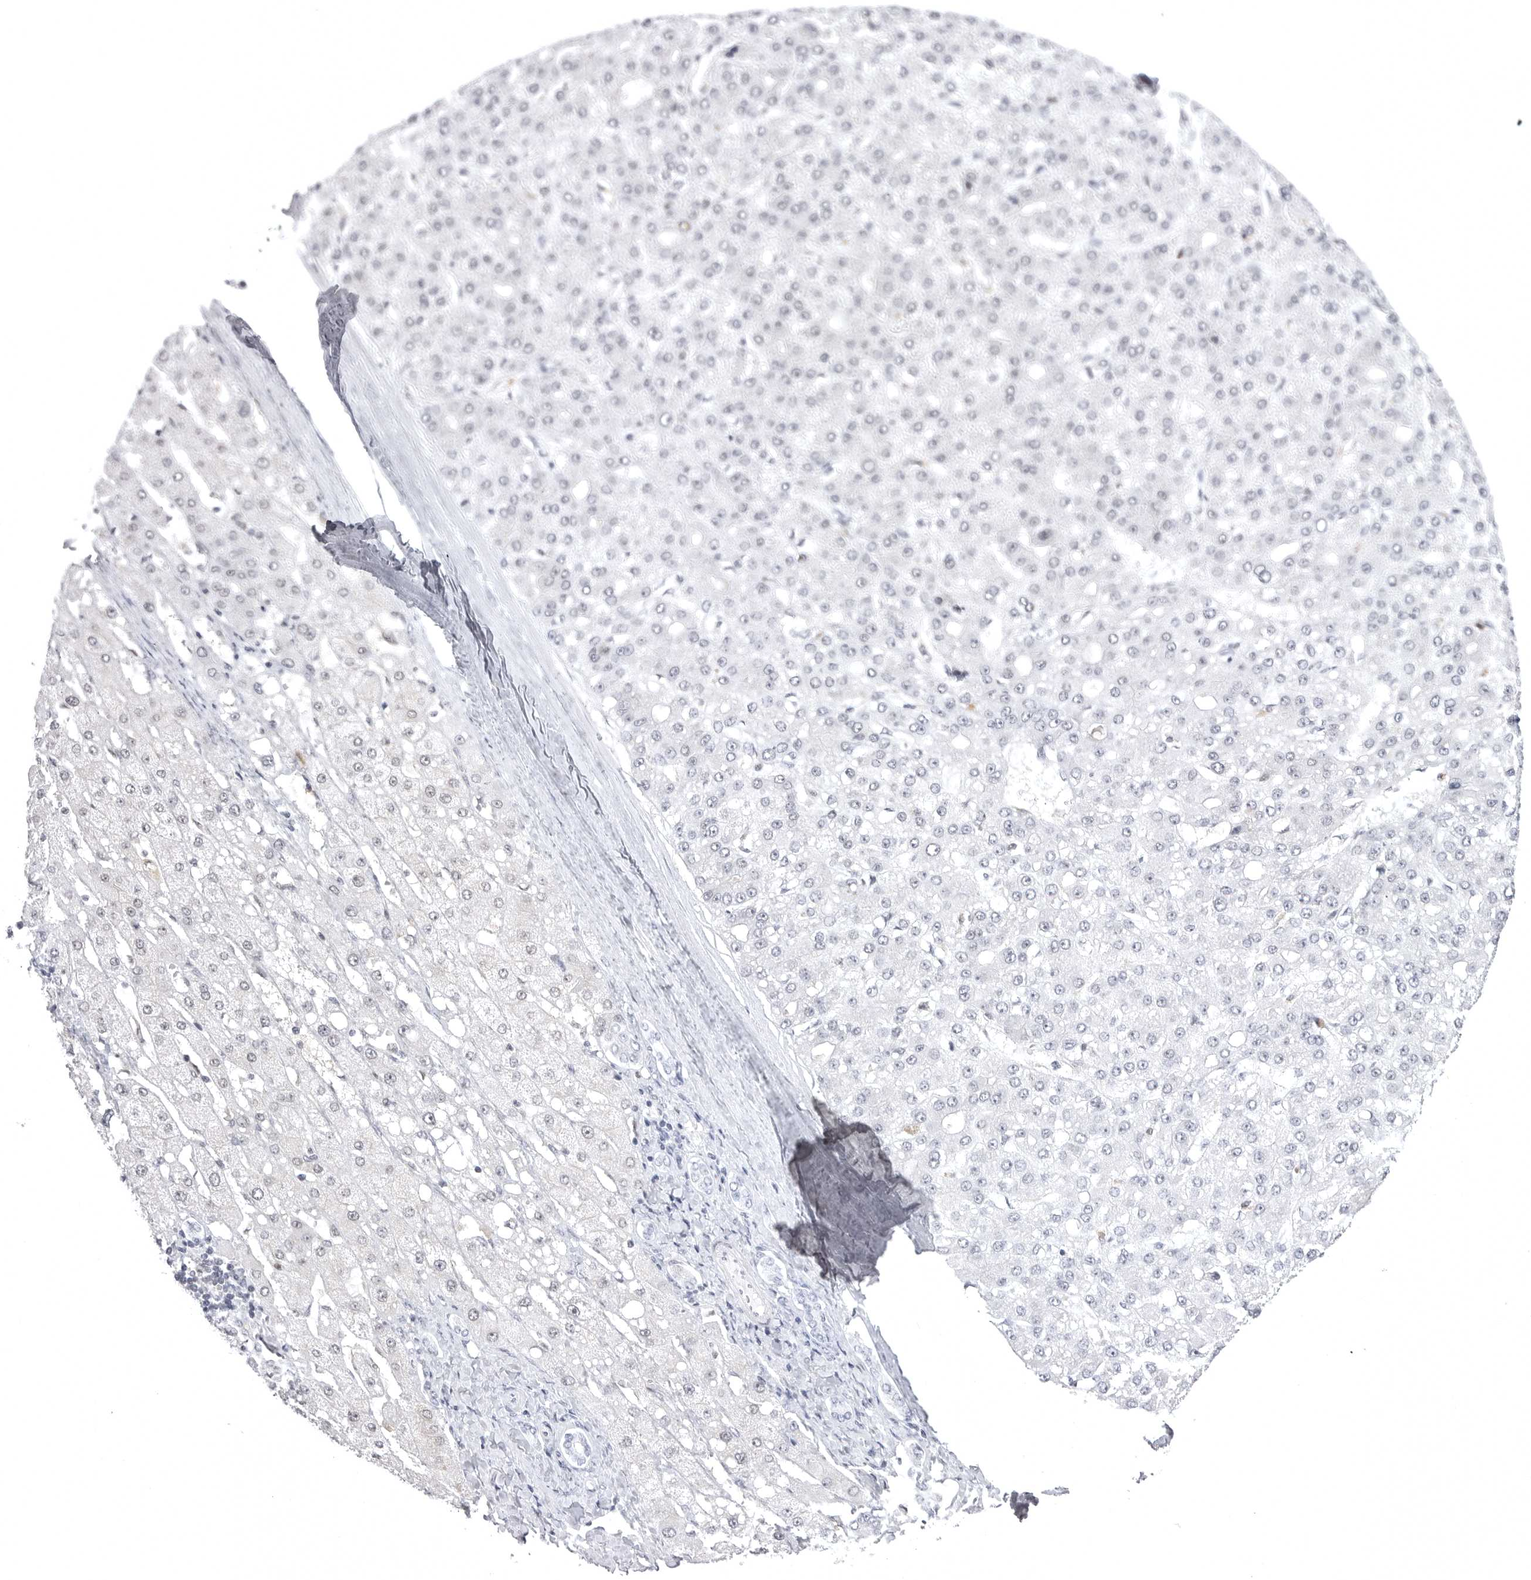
{"staining": {"intensity": "negative", "quantity": "none", "location": "none"}, "tissue": "liver cancer", "cell_type": "Tumor cells", "image_type": "cancer", "snomed": [{"axis": "morphology", "description": "Carcinoma, Hepatocellular, NOS"}, {"axis": "topography", "description": "Liver"}], "caption": "High magnification brightfield microscopy of liver cancer stained with DAB (brown) and counterstained with hematoxylin (blue): tumor cells show no significant staining.", "gene": "PTK2B", "patient": {"sex": "male", "age": 67}}